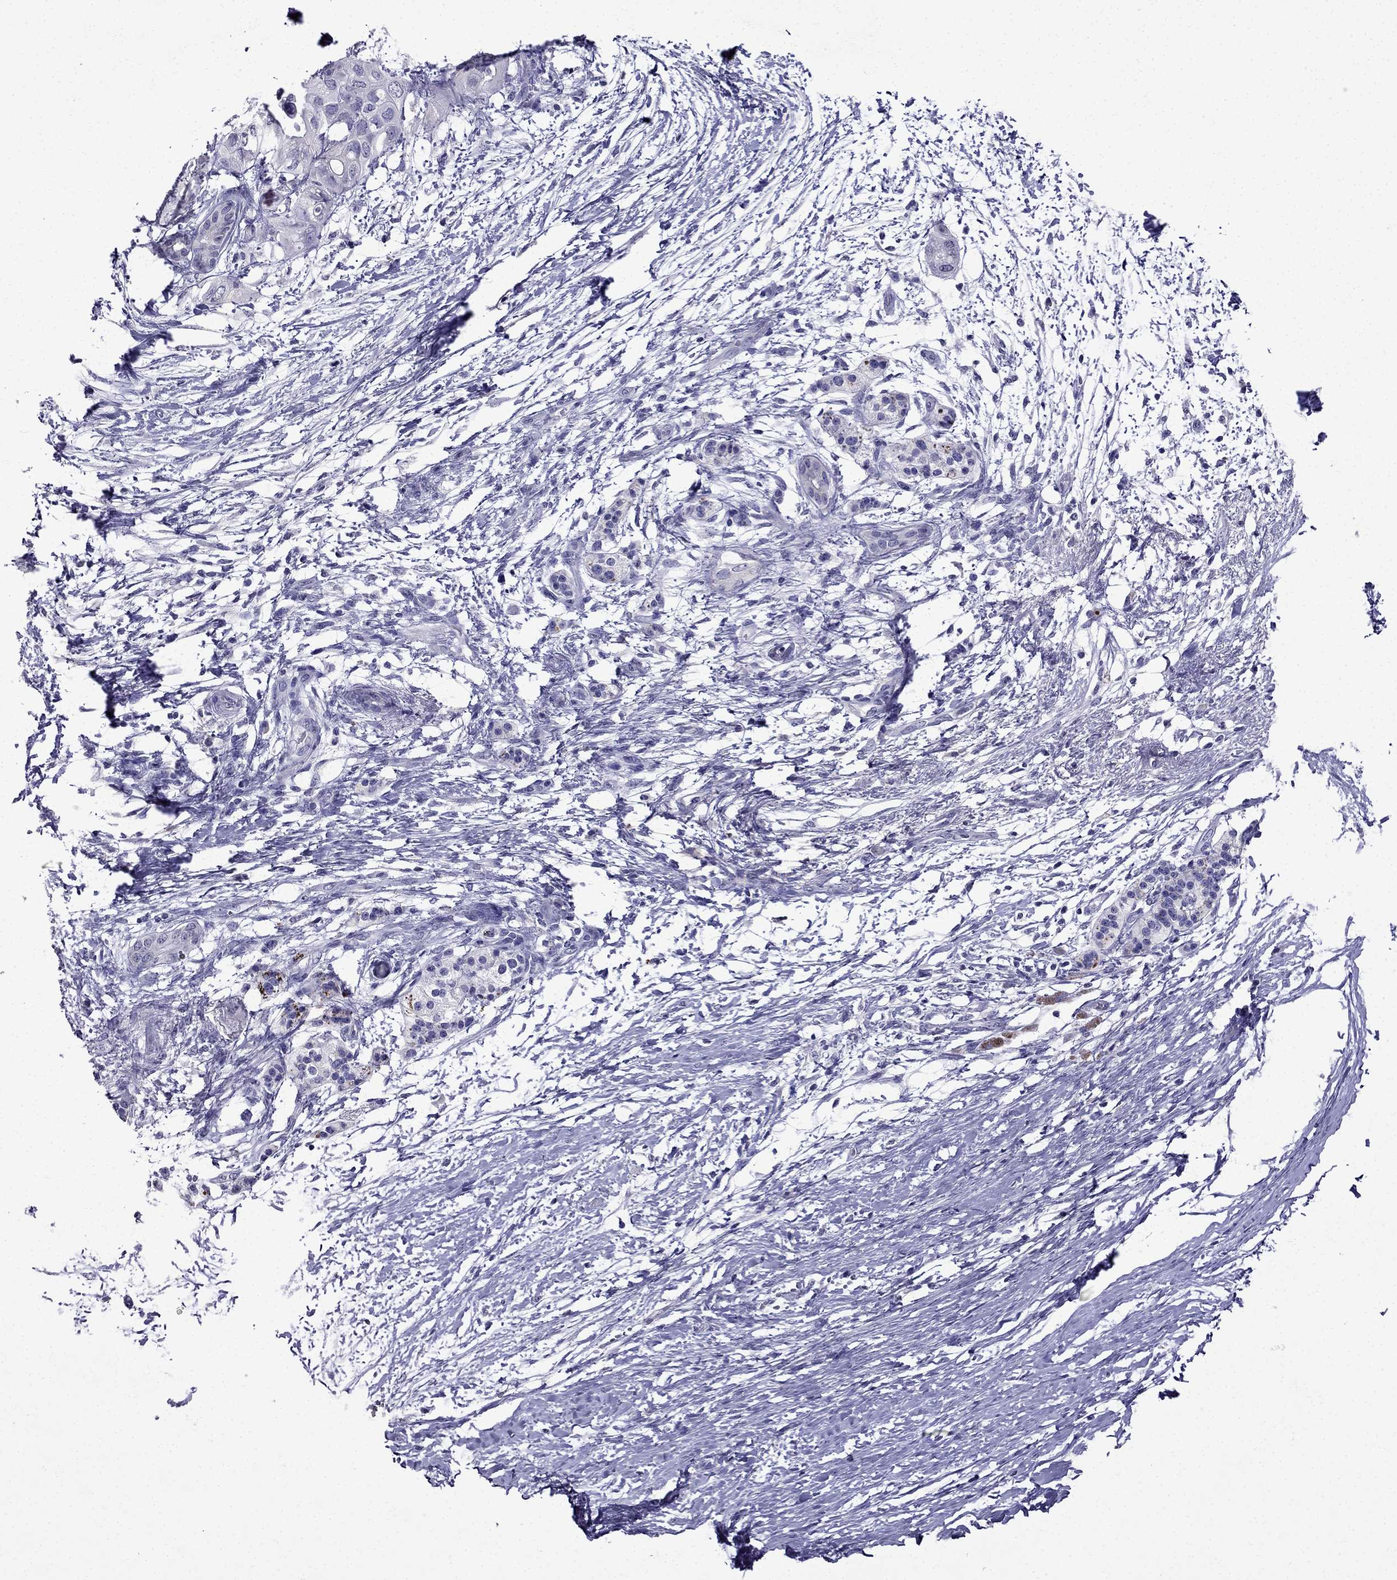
{"staining": {"intensity": "negative", "quantity": "none", "location": "none"}, "tissue": "pancreatic cancer", "cell_type": "Tumor cells", "image_type": "cancer", "snomed": [{"axis": "morphology", "description": "Adenocarcinoma, NOS"}, {"axis": "topography", "description": "Pancreas"}], "caption": "Tumor cells show no significant expression in pancreatic cancer (adenocarcinoma).", "gene": "DNAH17", "patient": {"sex": "female", "age": 72}}